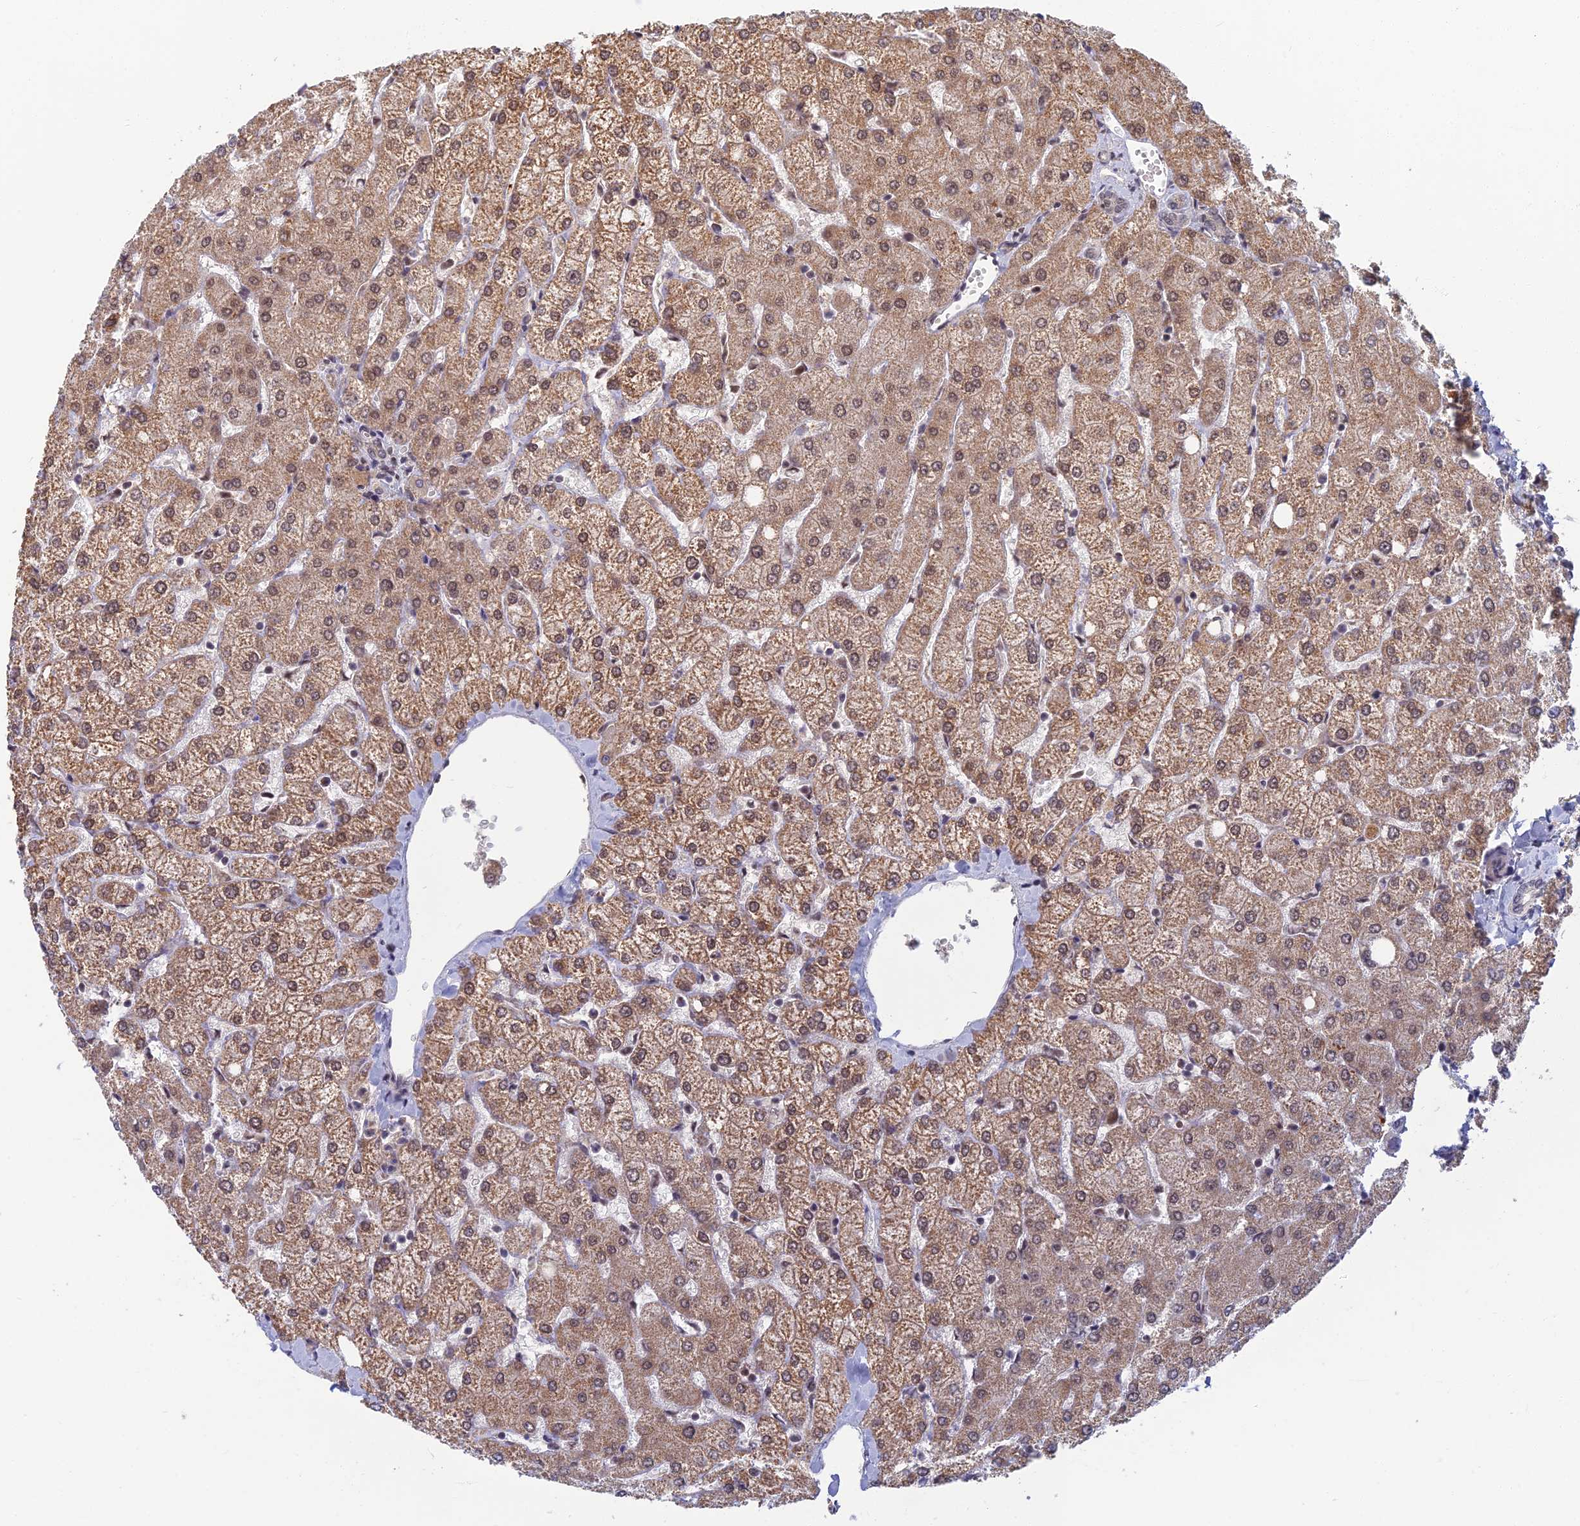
{"staining": {"intensity": "negative", "quantity": "none", "location": "none"}, "tissue": "liver", "cell_type": "Cholangiocytes", "image_type": "normal", "snomed": [{"axis": "morphology", "description": "Normal tissue, NOS"}, {"axis": "topography", "description": "Liver"}], "caption": "The photomicrograph displays no significant expression in cholangiocytes of liver.", "gene": "TCEA2", "patient": {"sex": "female", "age": 54}}